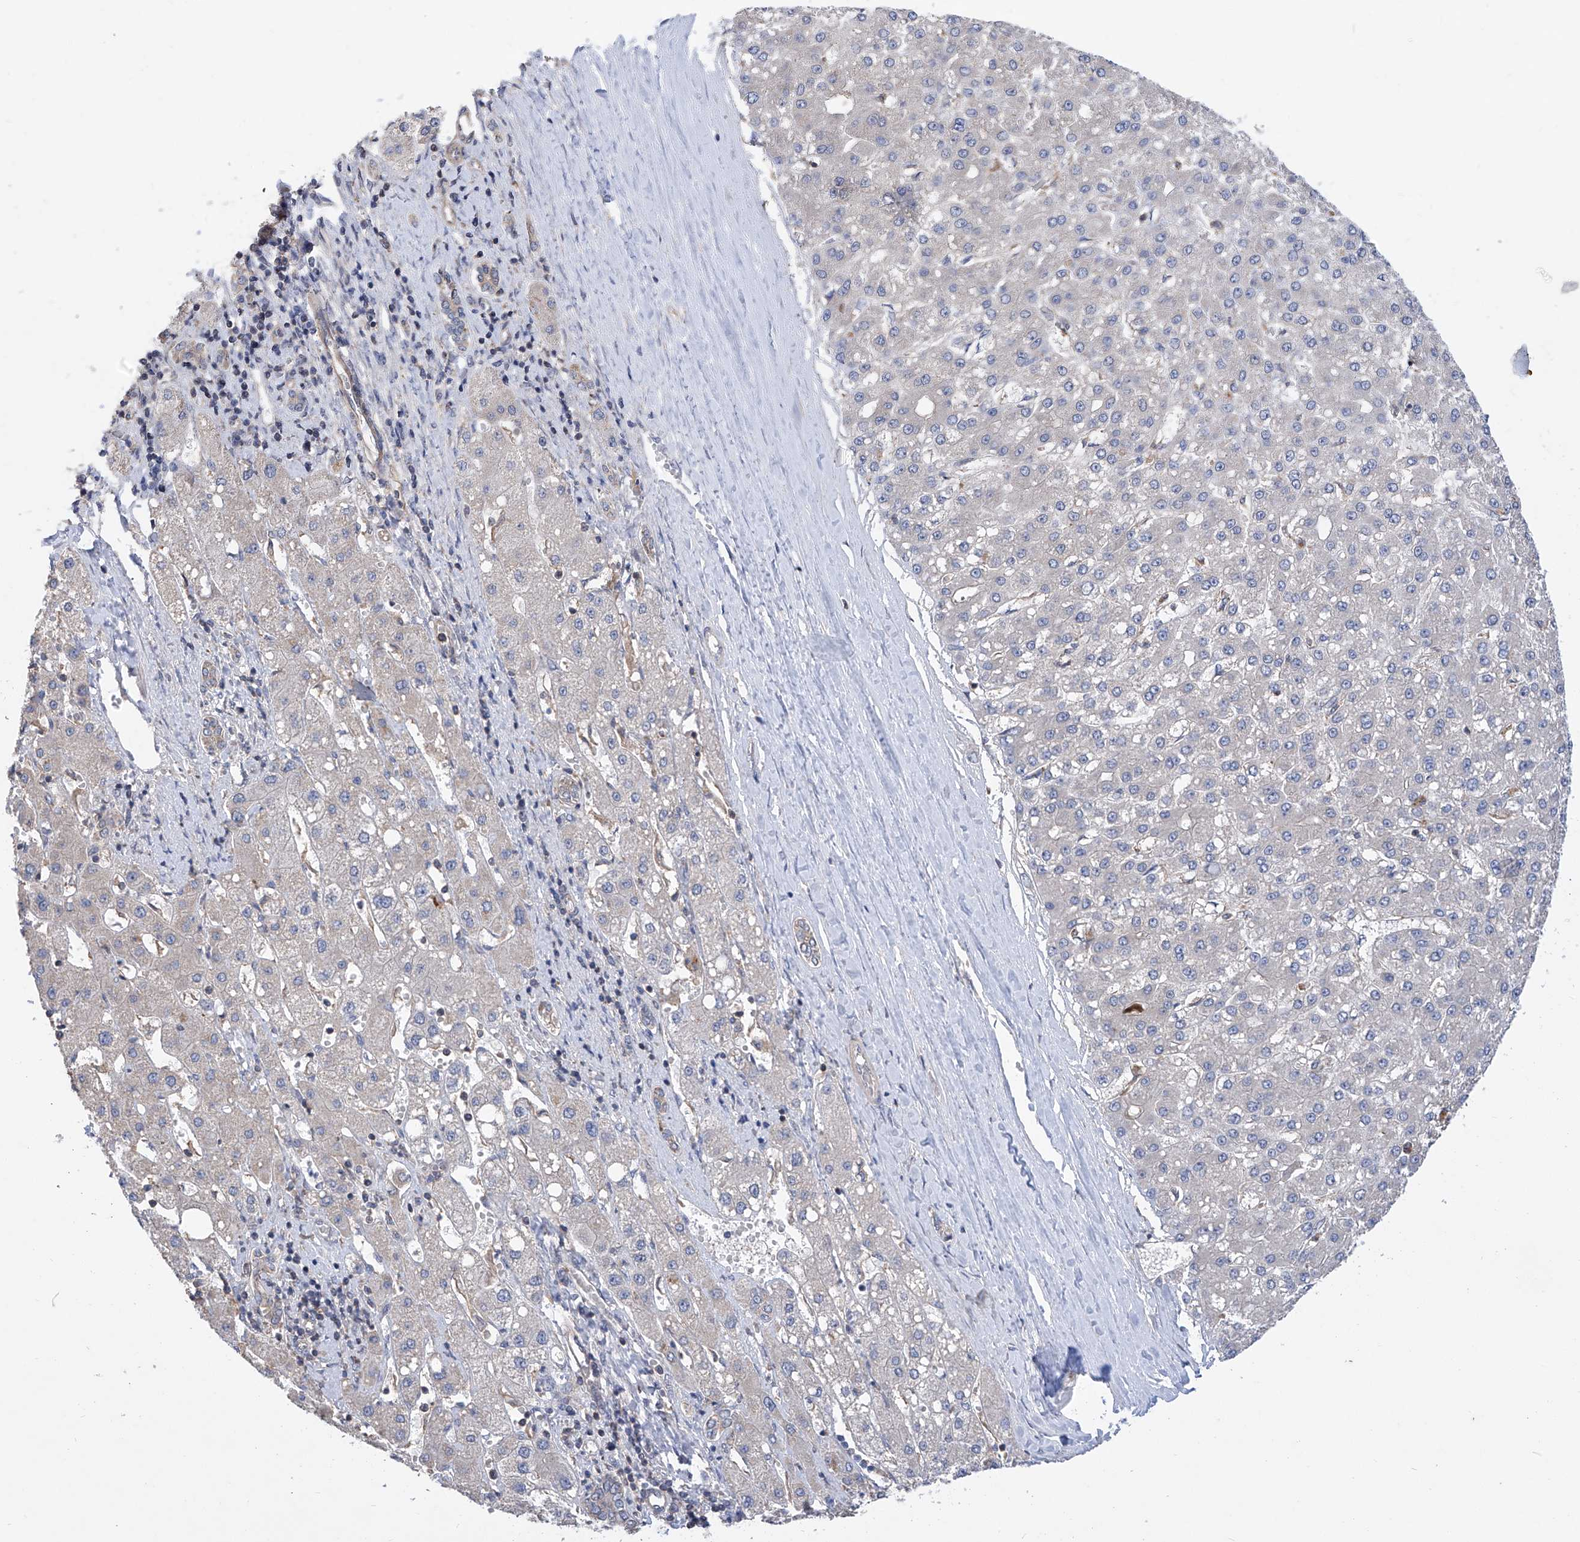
{"staining": {"intensity": "negative", "quantity": "none", "location": "none"}, "tissue": "liver cancer", "cell_type": "Tumor cells", "image_type": "cancer", "snomed": [{"axis": "morphology", "description": "Carcinoma, Hepatocellular, NOS"}, {"axis": "topography", "description": "Liver"}], "caption": "The image displays no staining of tumor cells in liver hepatocellular carcinoma. (DAB IHC, high magnification).", "gene": "KIFC2", "patient": {"sex": "male", "age": 67}}